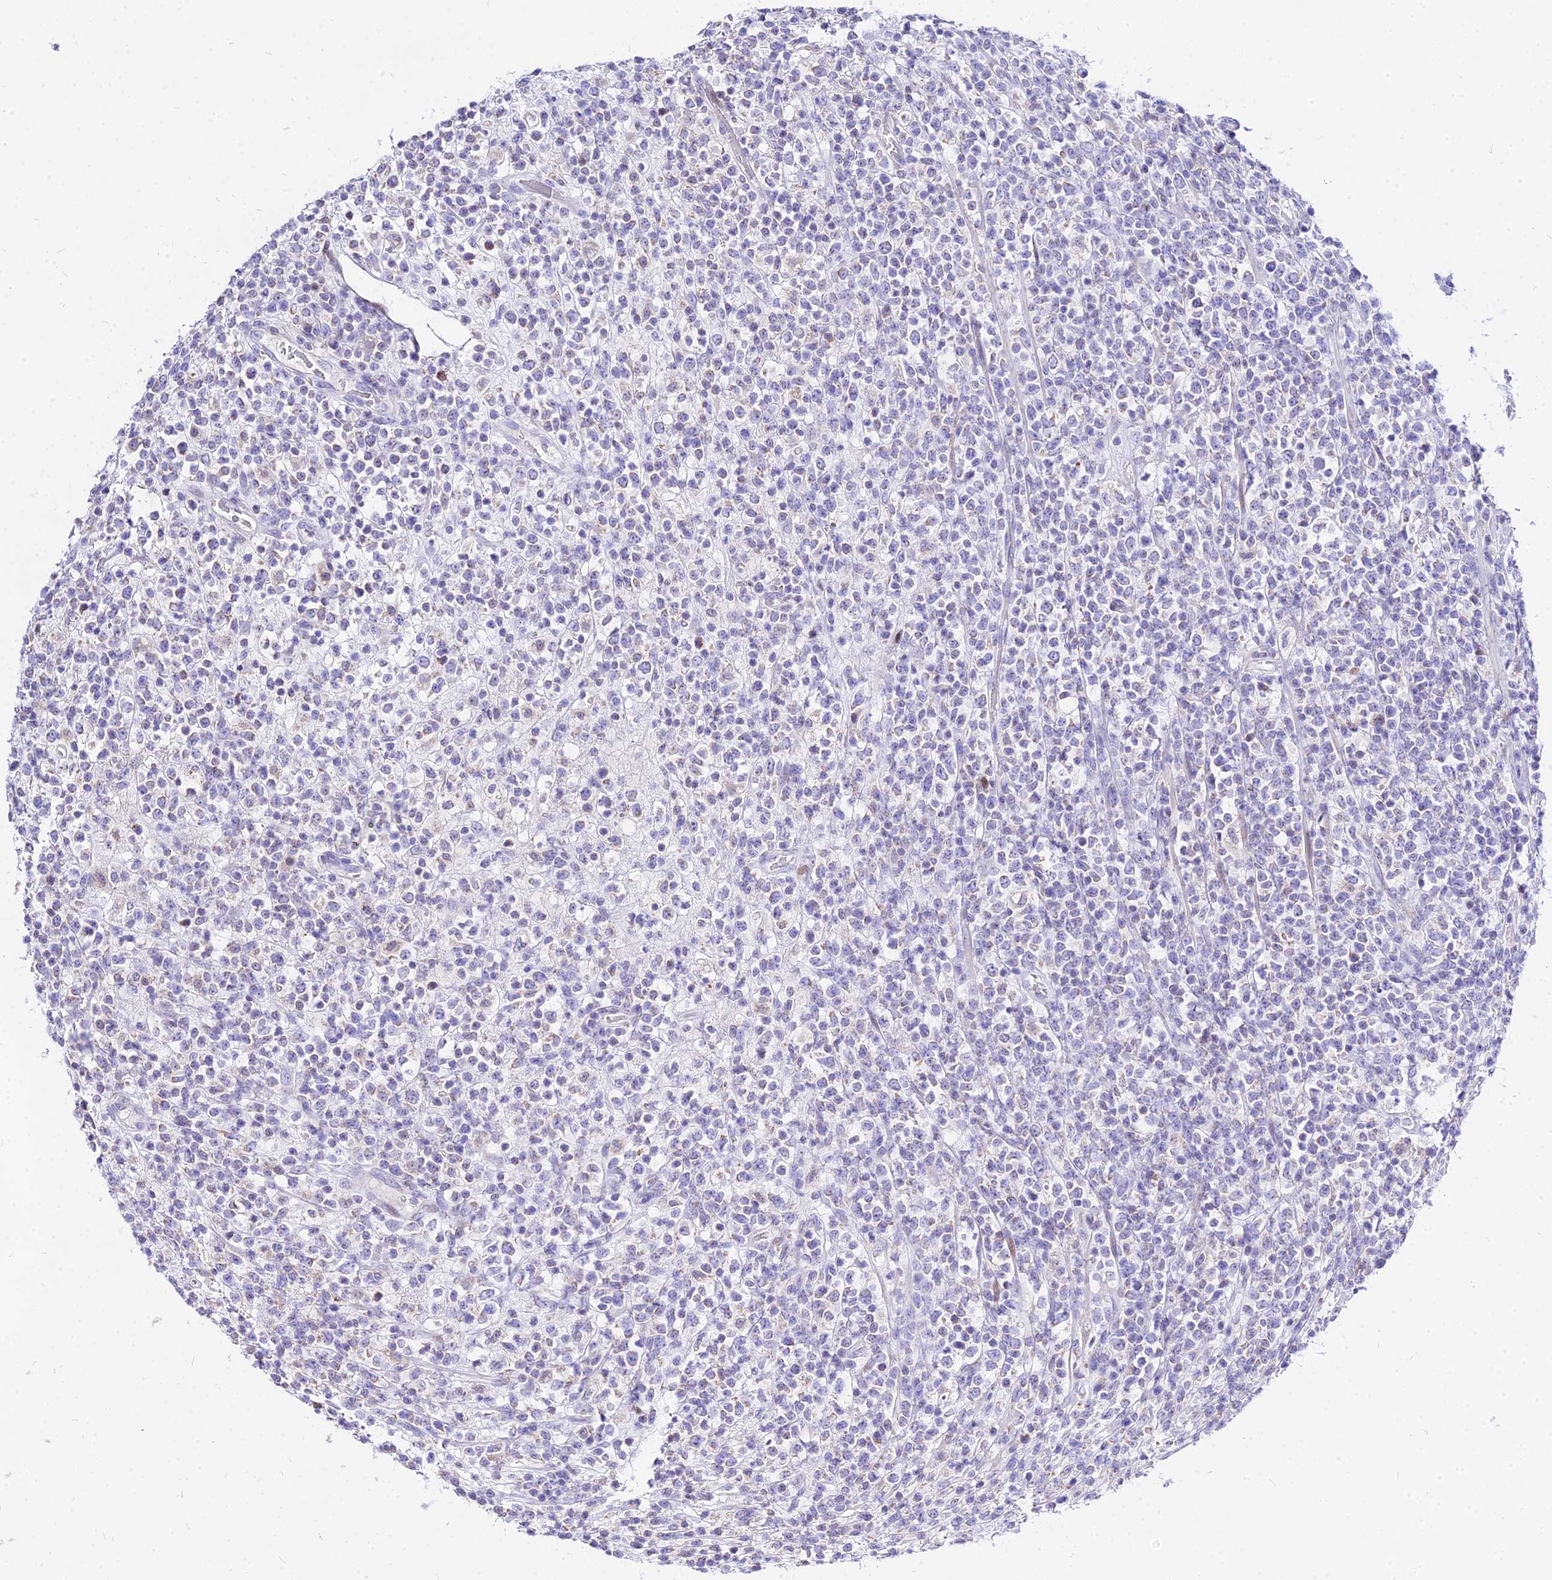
{"staining": {"intensity": "negative", "quantity": "none", "location": "none"}, "tissue": "lymphoma", "cell_type": "Tumor cells", "image_type": "cancer", "snomed": [{"axis": "morphology", "description": "Malignant lymphoma, non-Hodgkin's type, High grade"}, {"axis": "topography", "description": "Colon"}], "caption": "High magnification brightfield microscopy of lymphoma stained with DAB (3,3'-diaminobenzidine) (brown) and counterstained with hematoxylin (blue): tumor cells show no significant staining.", "gene": "CARD18", "patient": {"sex": "female", "age": 53}}